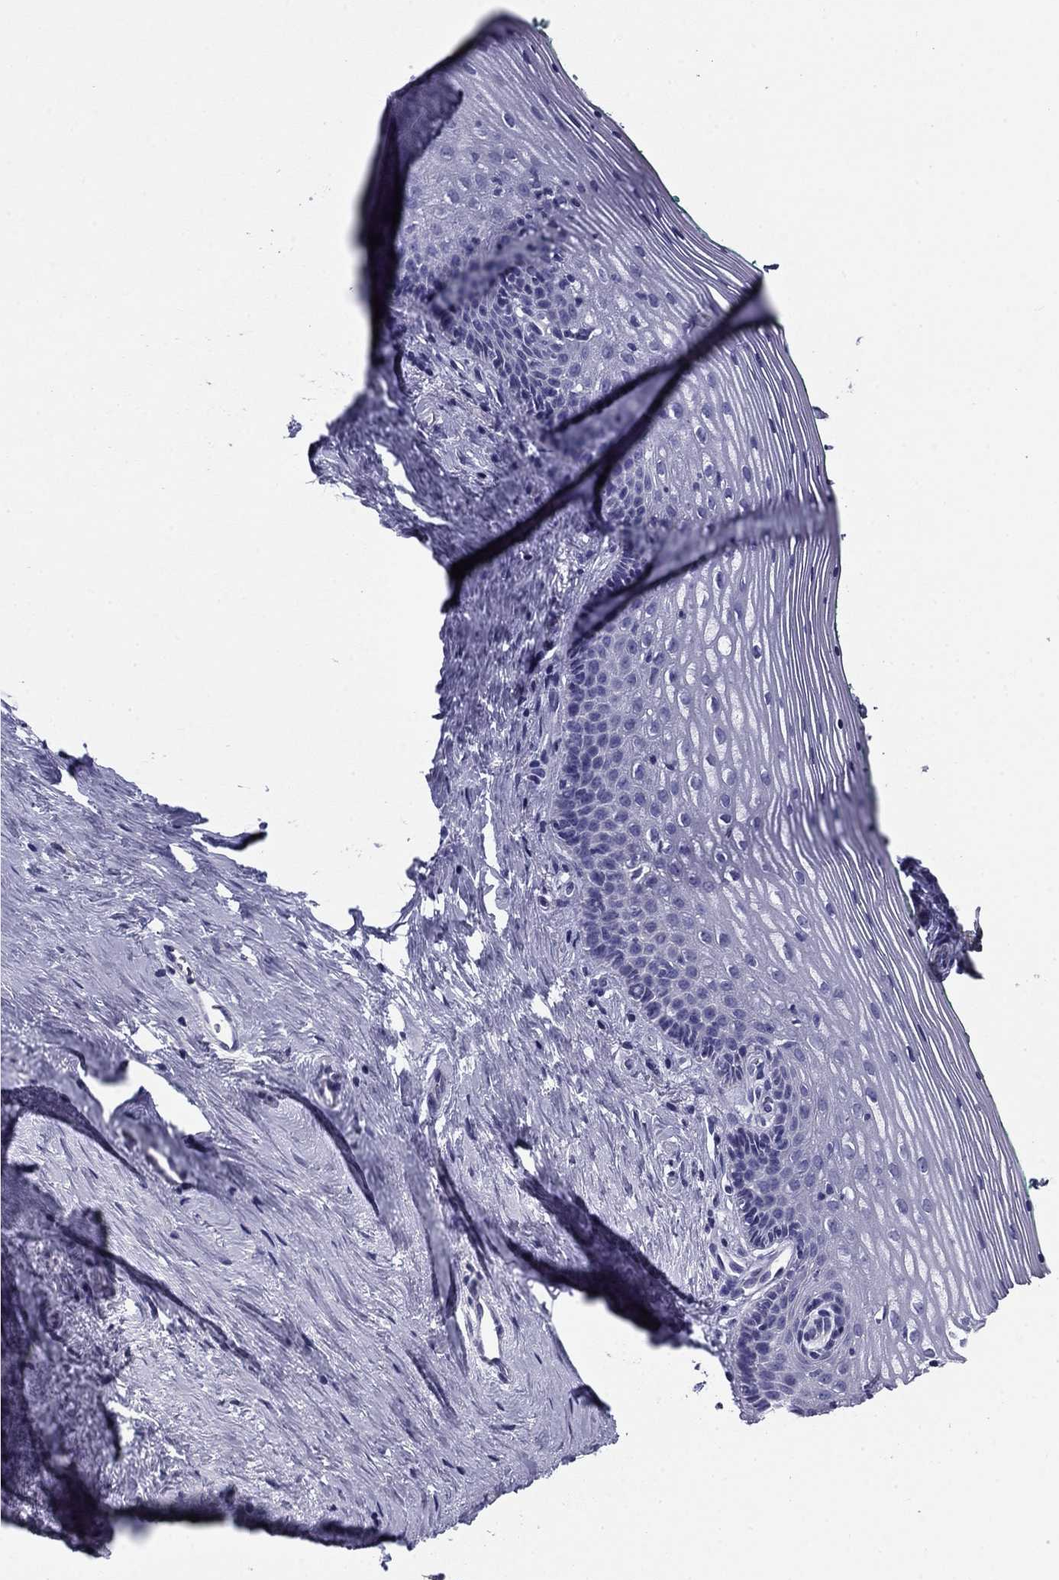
{"staining": {"intensity": "negative", "quantity": "none", "location": "none"}, "tissue": "vagina", "cell_type": "Squamous epithelial cells", "image_type": "normal", "snomed": [{"axis": "morphology", "description": "Normal tissue, NOS"}, {"axis": "topography", "description": "Vagina"}], "caption": "High magnification brightfield microscopy of normal vagina stained with DAB (3,3'-diaminobenzidine) (brown) and counterstained with hematoxylin (blue): squamous epithelial cells show no significant positivity.", "gene": "FLNC", "patient": {"sex": "female", "age": 45}}